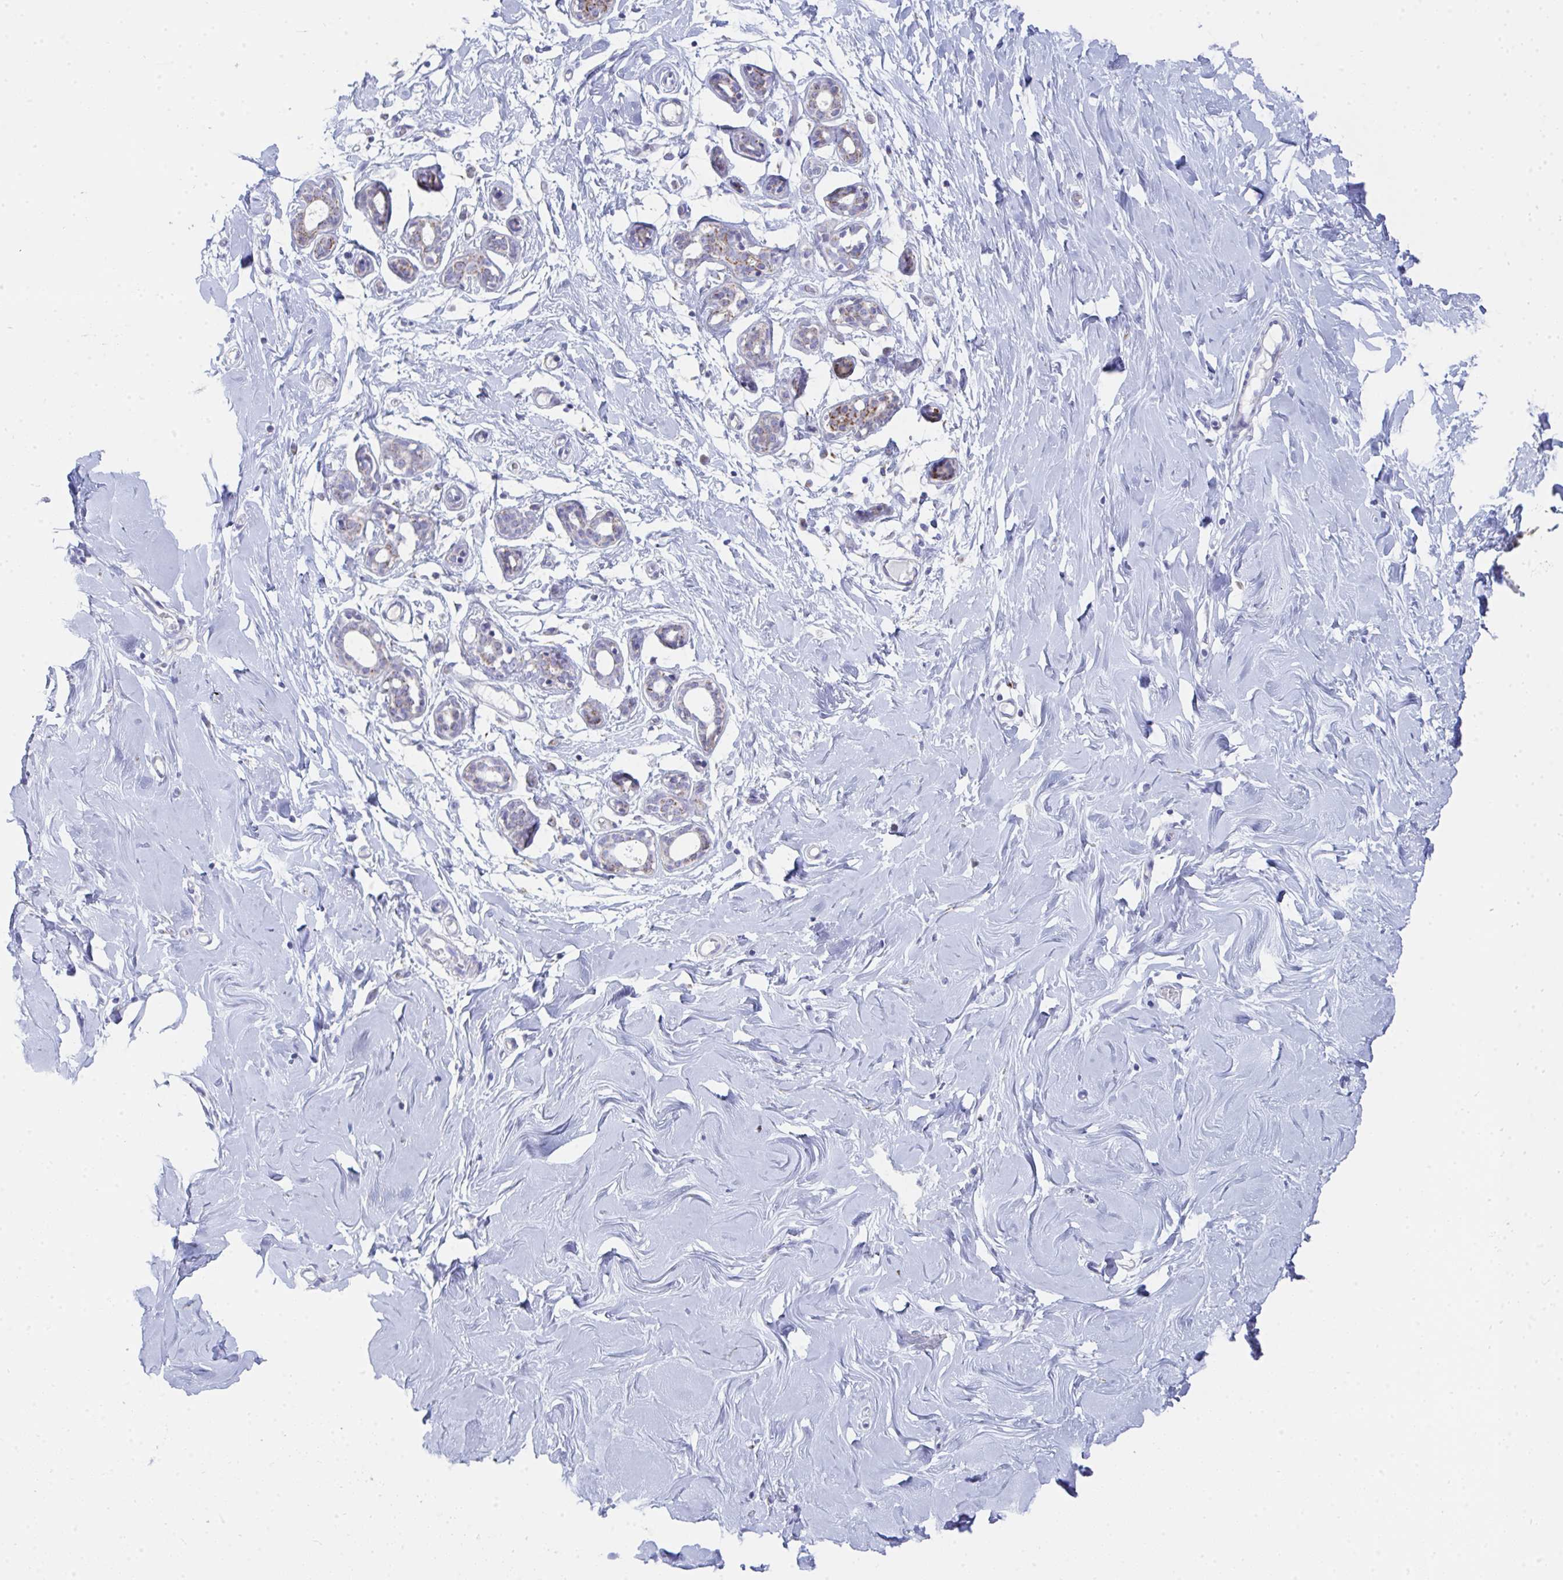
{"staining": {"intensity": "negative", "quantity": "none", "location": "none"}, "tissue": "breast", "cell_type": "Adipocytes", "image_type": "normal", "snomed": [{"axis": "morphology", "description": "Normal tissue, NOS"}, {"axis": "topography", "description": "Breast"}], "caption": "Micrograph shows no significant protein expression in adipocytes of normal breast. (Brightfield microscopy of DAB IHC at high magnification).", "gene": "AIFM1", "patient": {"sex": "female", "age": 27}}